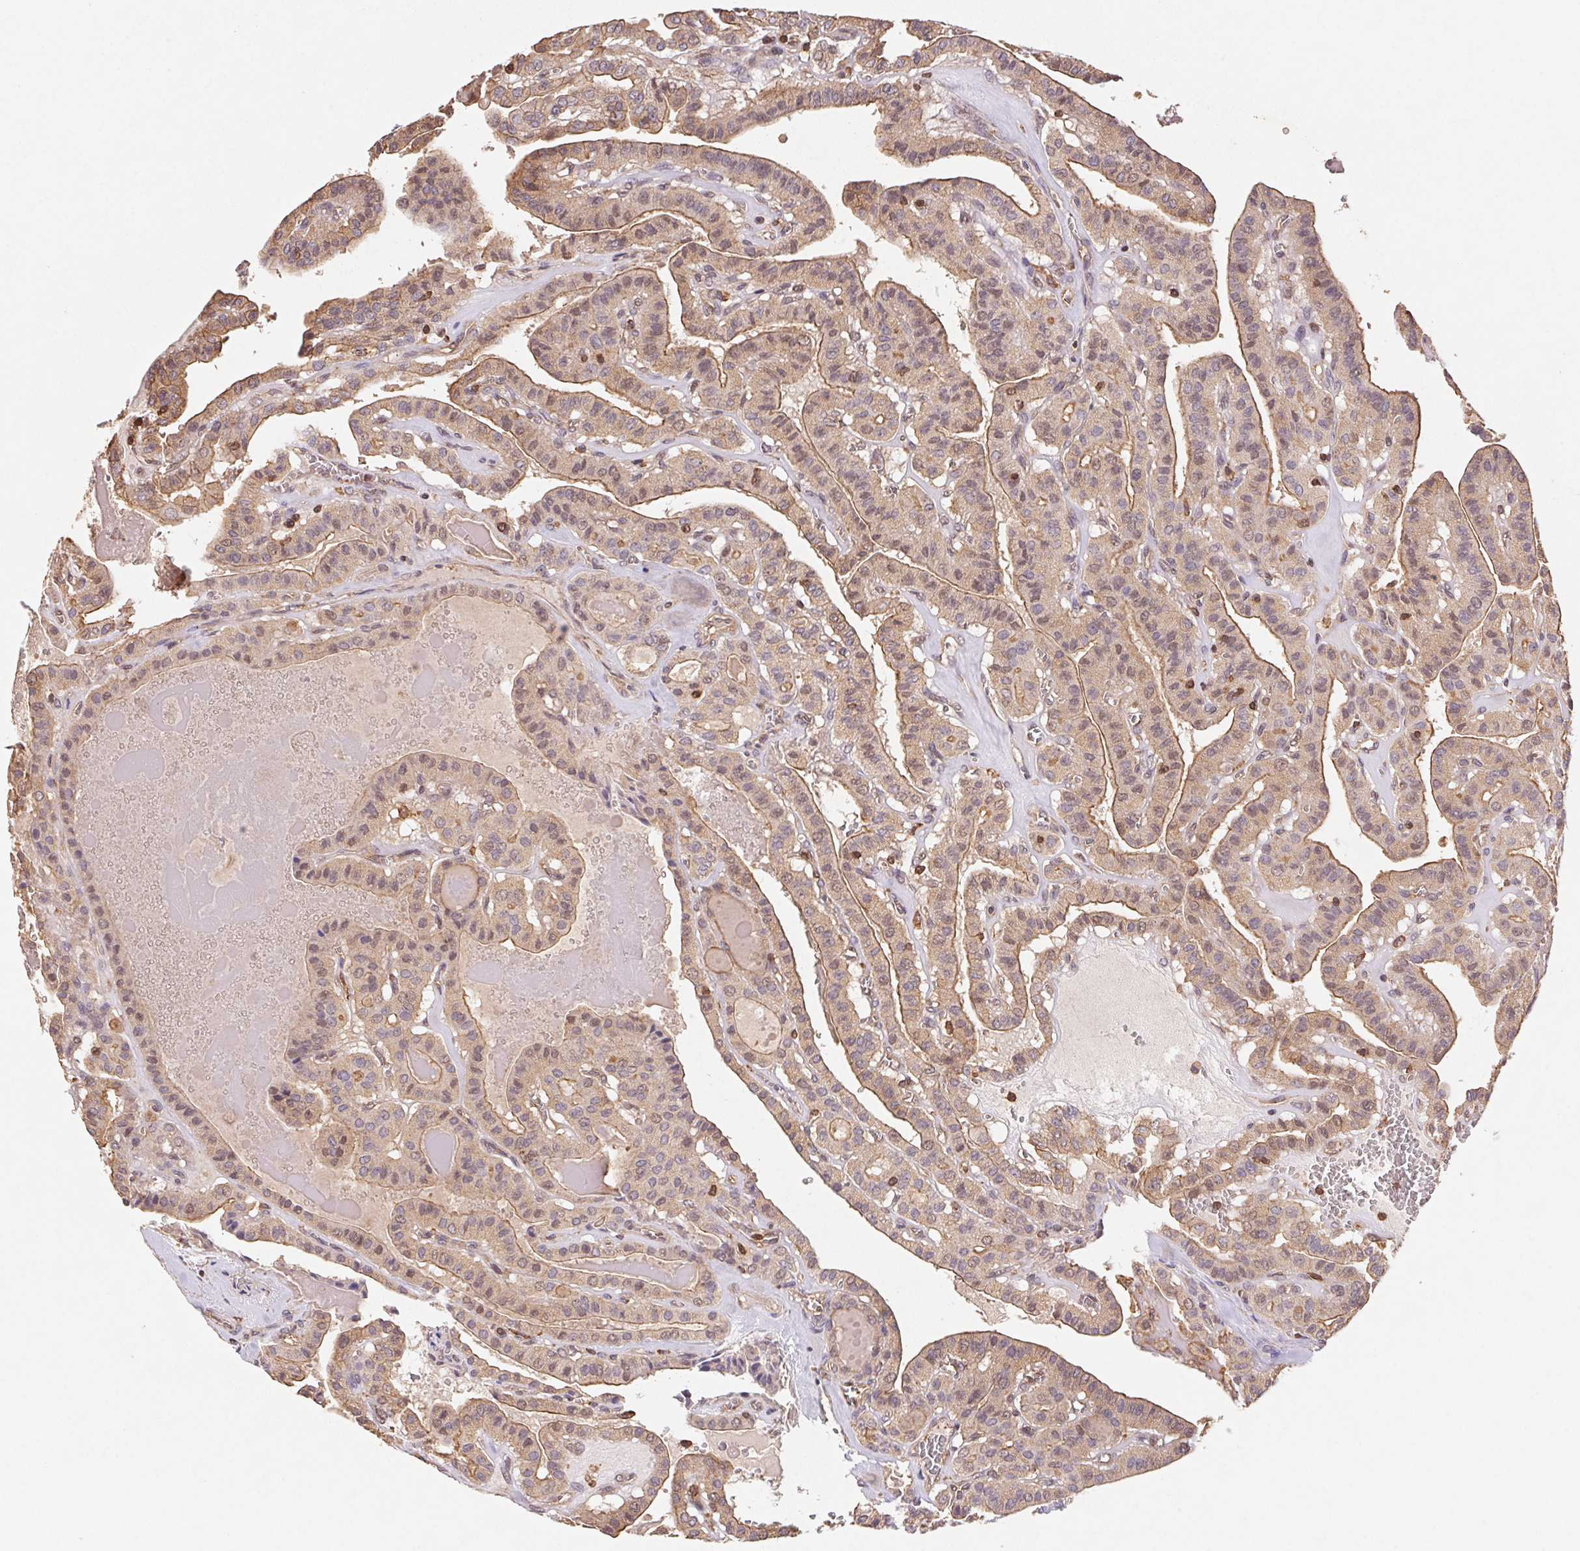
{"staining": {"intensity": "moderate", "quantity": ">75%", "location": "cytoplasmic/membranous"}, "tissue": "thyroid cancer", "cell_type": "Tumor cells", "image_type": "cancer", "snomed": [{"axis": "morphology", "description": "Papillary adenocarcinoma, NOS"}, {"axis": "topography", "description": "Thyroid gland"}], "caption": "Immunohistochemistry photomicrograph of thyroid cancer stained for a protein (brown), which shows medium levels of moderate cytoplasmic/membranous positivity in about >75% of tumor cells.", "gene": "ATG10", "patient": {"sex": "male", "age": 52}}